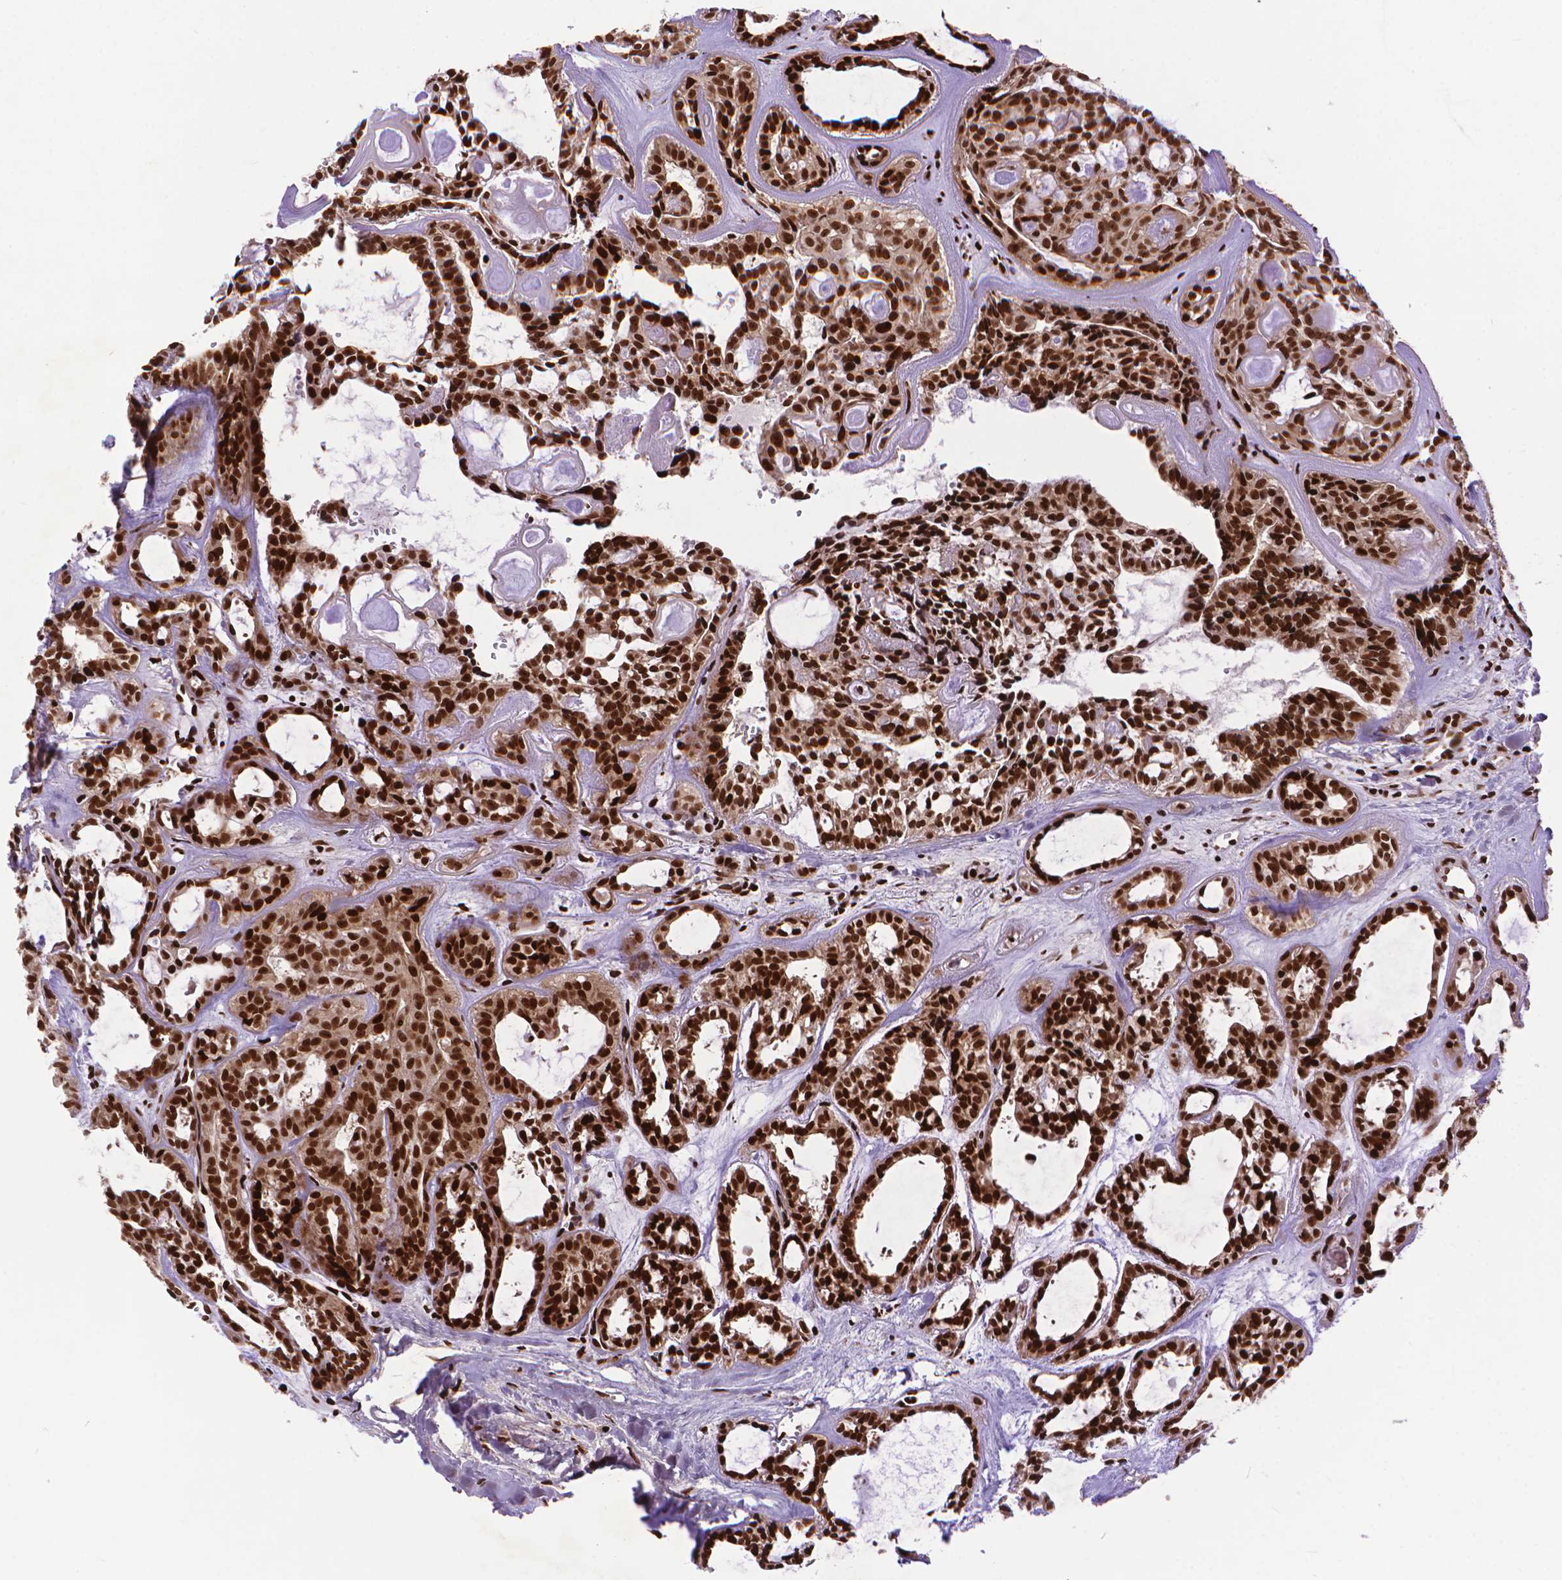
{"staining": {"intensity": "strong", "quantity": ">75%", "location": "nuclear"}, "tissue": "head and neck cancer", "cell_type": "Tumor cells", "image_type": "cancer", "snomed": [{"axis": "morphology", "description": "Adenocarcinoma, NOS"}, {"axis": "topography", "description": "Head-Neck"}], "caption": "This histopathology image reveals IHC staining of human head and neck cancer, with high strong nuclear expression in about >75% of tumor cells.", "gene": "AMER1", "patient": {"sex": "female", "age": 62}}